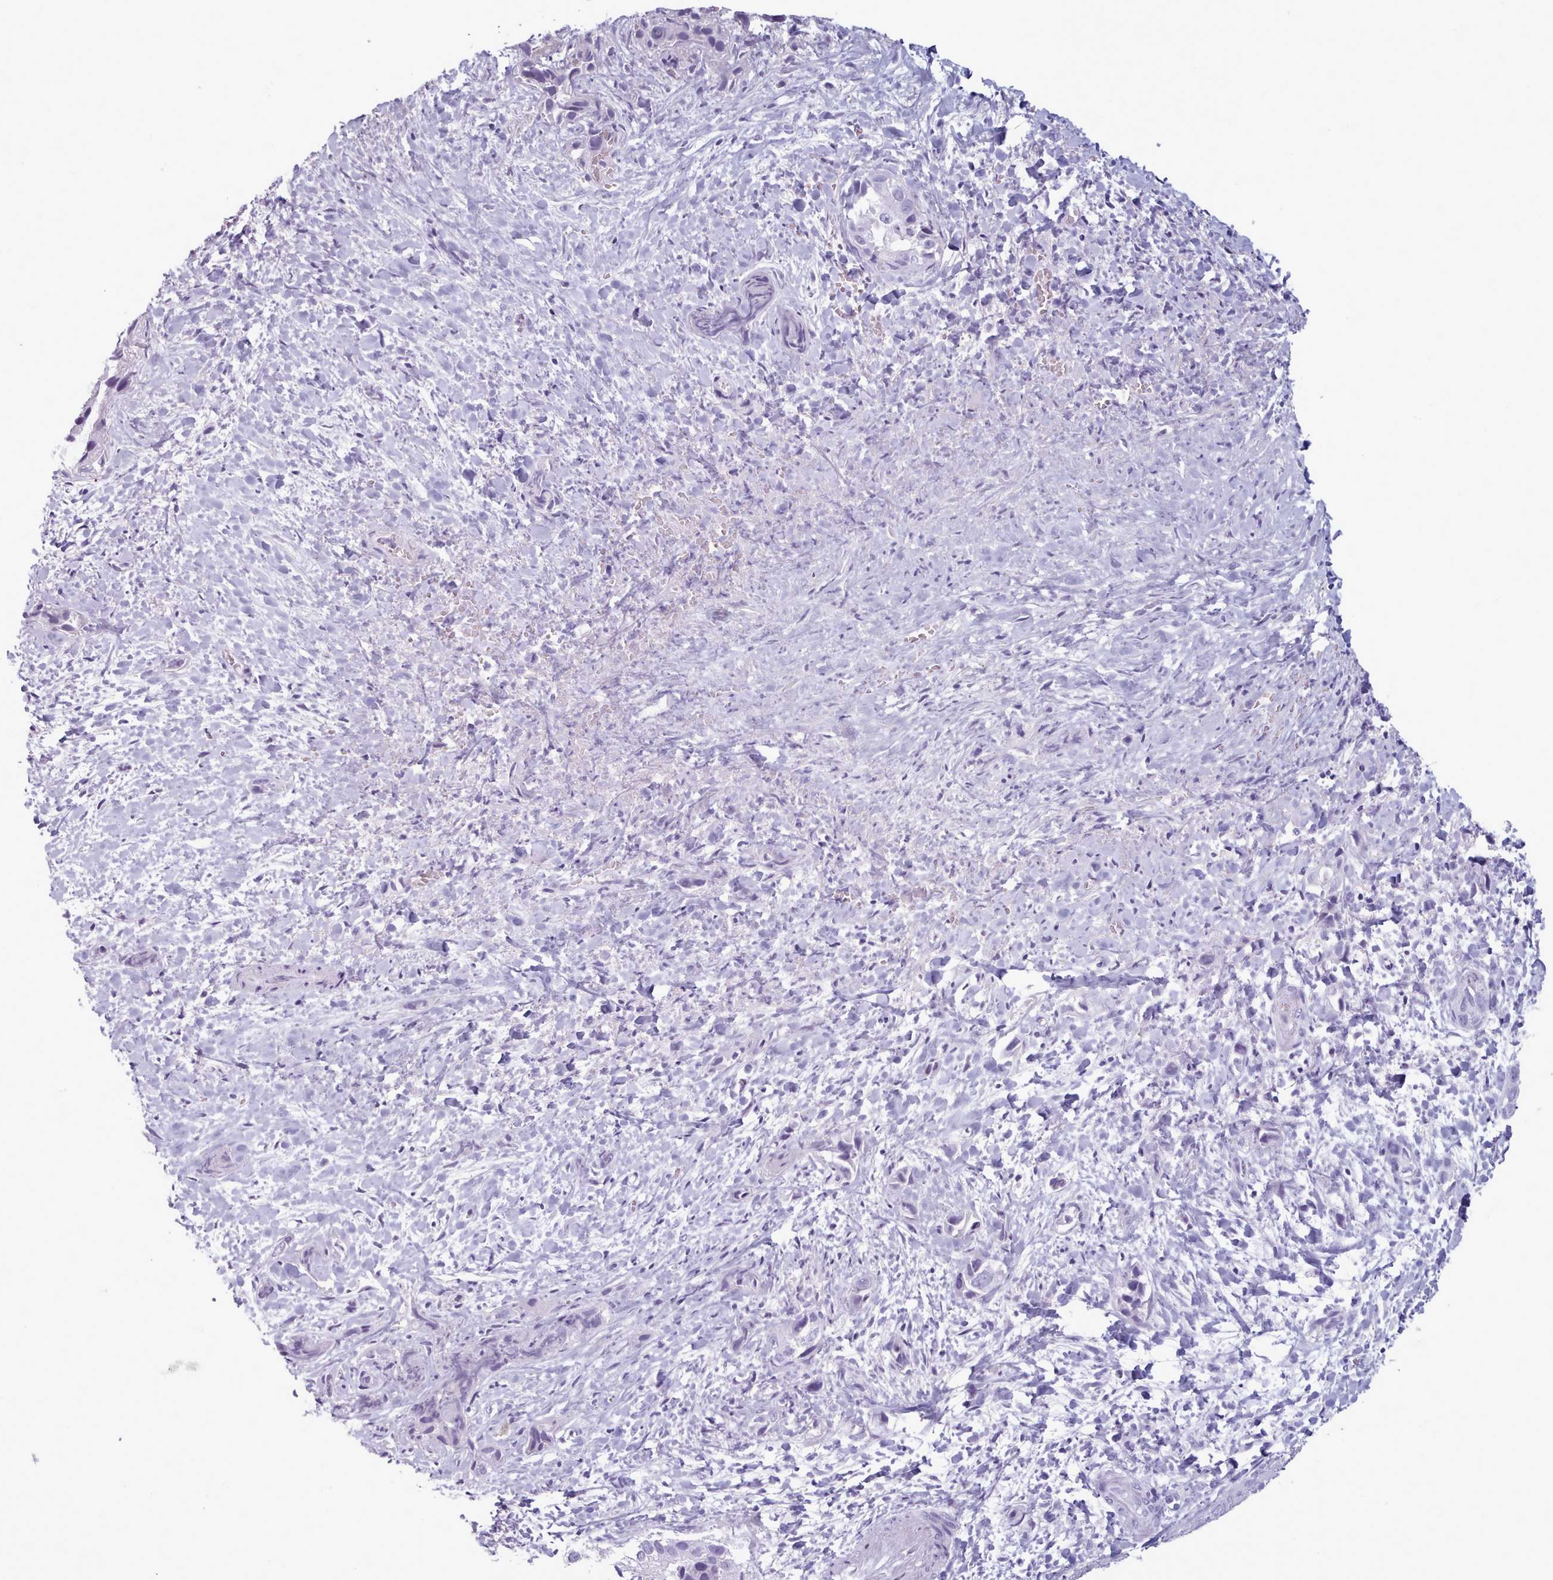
{"staining": {"intensity": "negative", "quantity": "none", "location": "none"}, "tissue": "liver cancer", "cell_type": "Tumor cells", "image_type": "cancer", "snomed": [{"axis": "morphology", "description": "Cholangiocarcinoma"}, {"axis": "topography", "description": "Liver"}], "caption": "Immunohistochemistry (IHC) histopathology image of neoplastic tissue: human cholangiocarcinoma (liver) stained with DAB (3,3'-diaminobenzidine) demonstrates no significant protein positivity in tumor cells.", "gene": "ZNF43", "patient": {"sex": "female", "age": 52}}